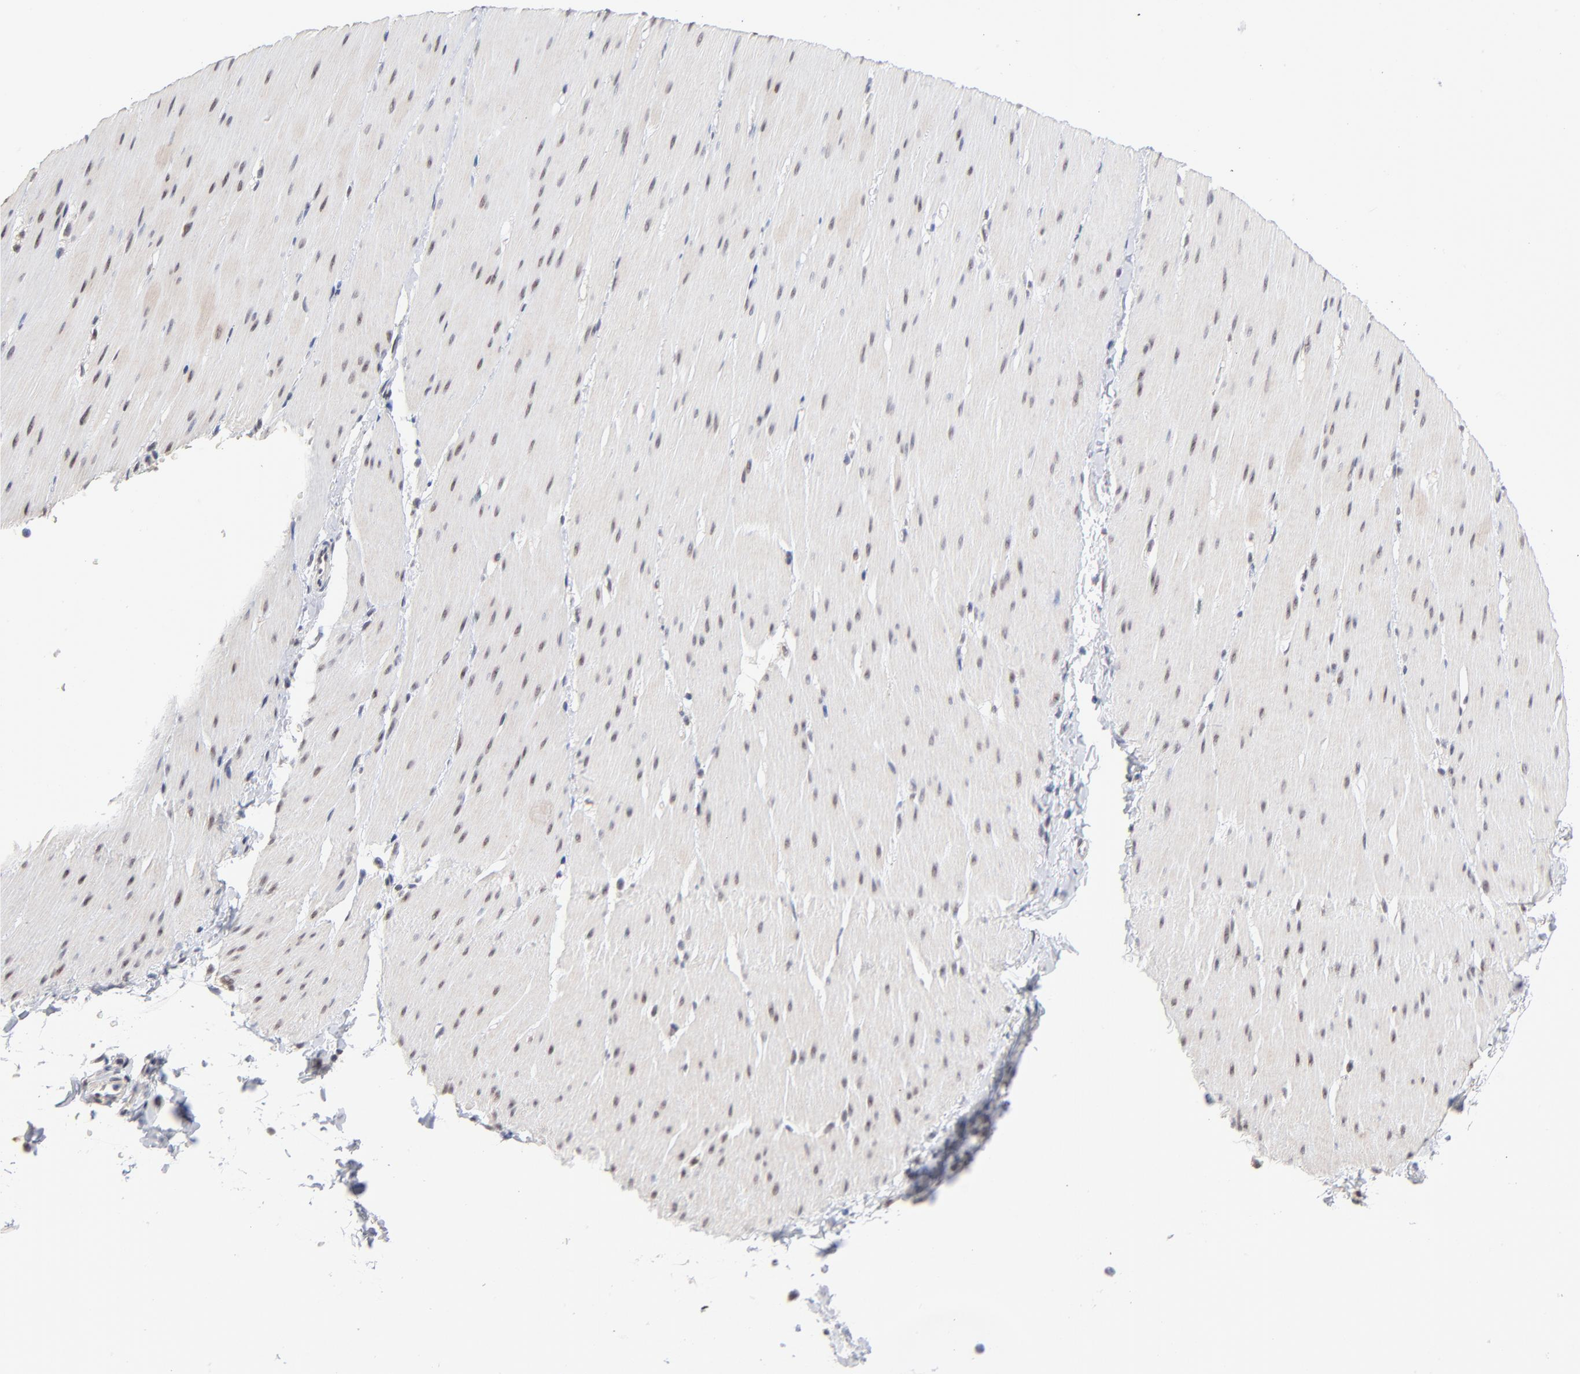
{"staining": {"intensity": "negative", "quantity": "none", "location": "none"}, "tissue": "smooth muscle", "cell_type": "Smooth muscle cells", "image_type": "normal", "snomed": [{"axis": "morphology", "description": "Normal tissue, NOS"}, {"axis": "topography", "description": "Smooth muscle"}, {"axis": "topography", "description": "Colon"}], "caption": "DAB immunohistochemical staining of benign smooth muscle shows no significant positivity in smooth muscle cells.", "gene": "MBIP", "patient": {"sex": "male", "age": 67}}